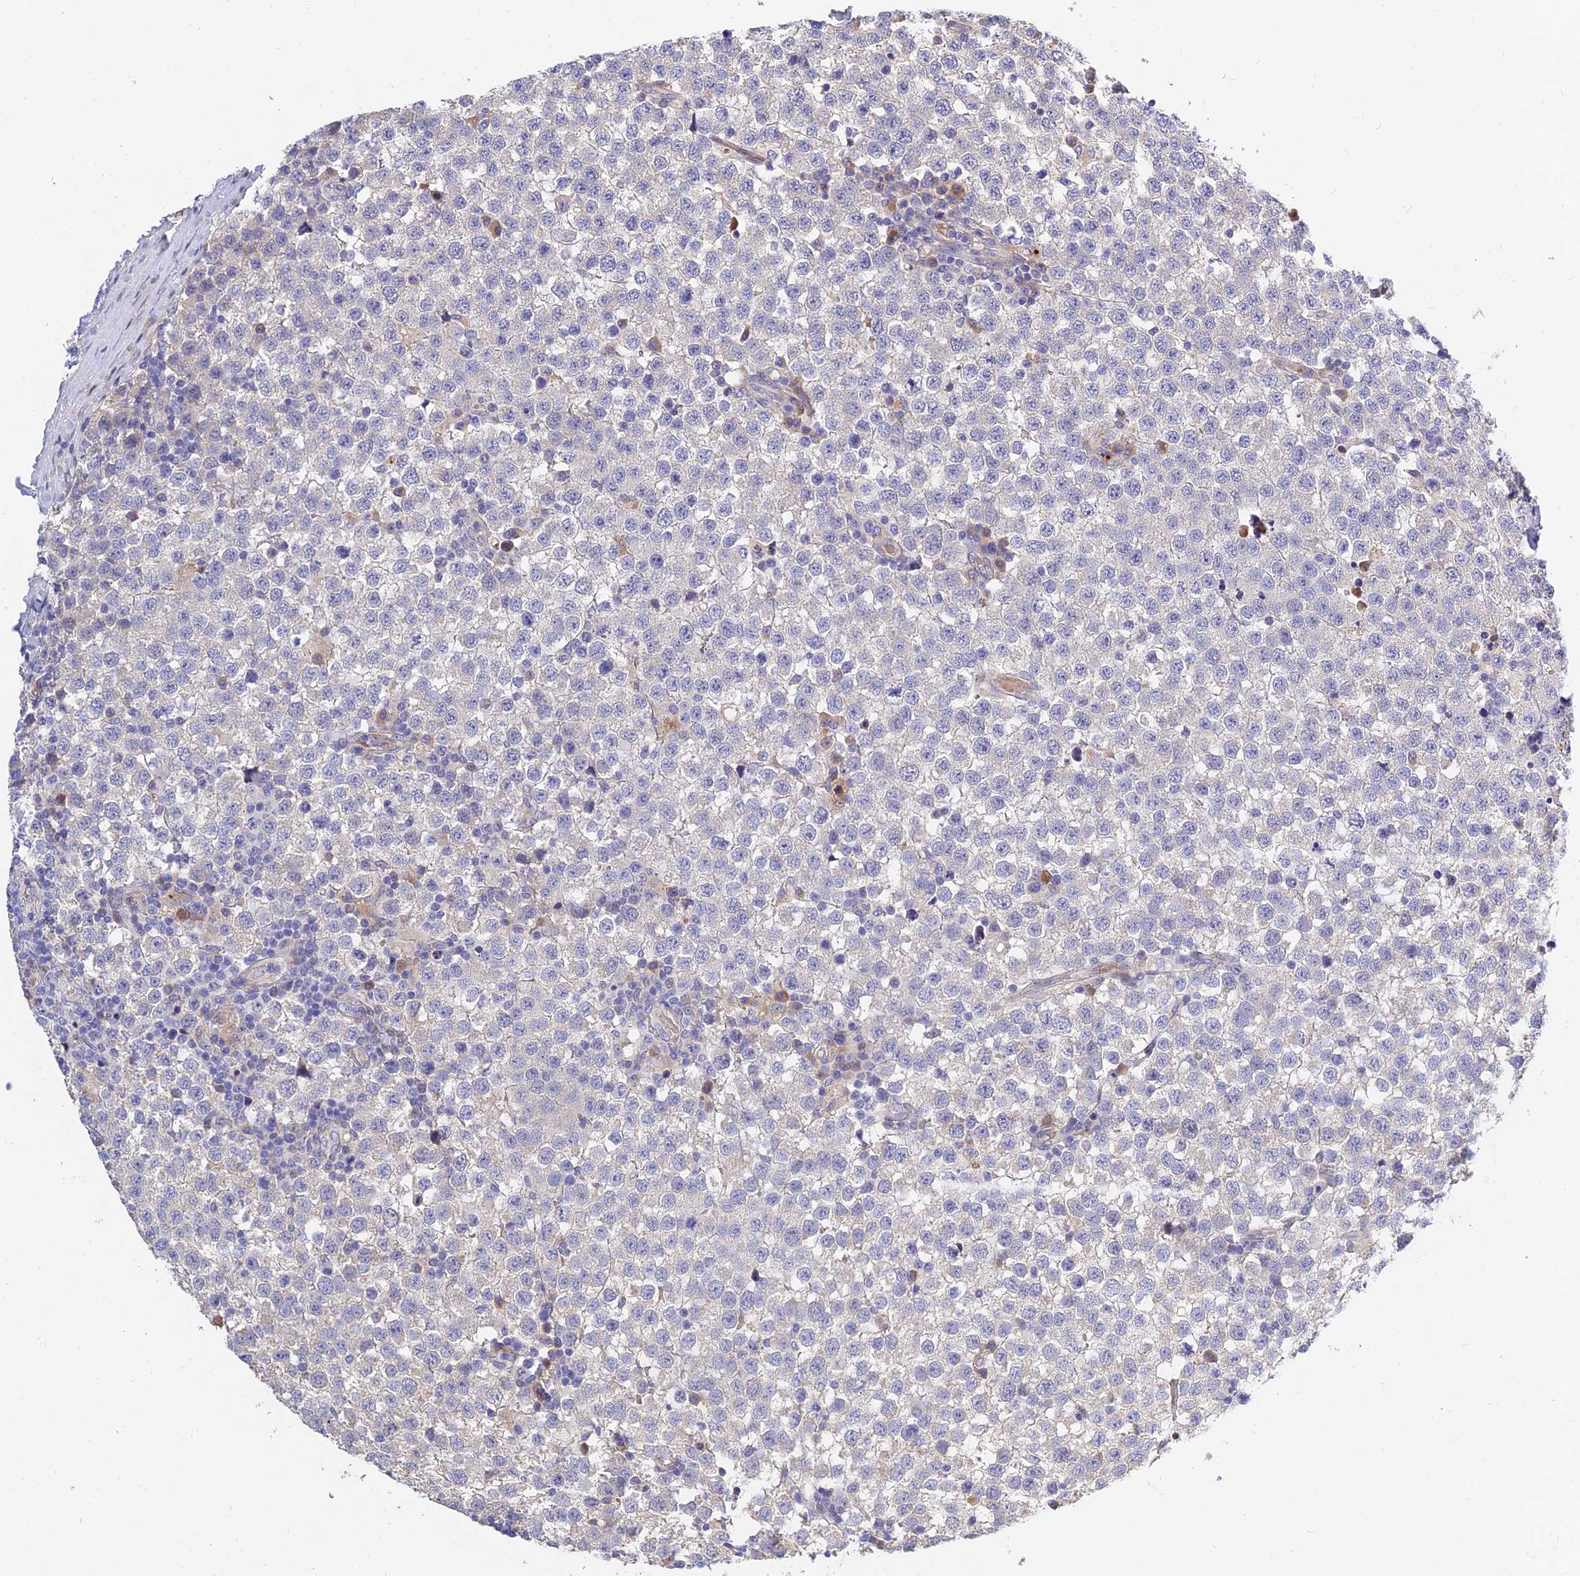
{"staining": {"intensity": "negative", "quantity": "none", "location": "none"}, "tissue": "testis cancer", "cell_type": "Tumor cells", "image_type": "cancer", "snomed": [{"axis": "morphology", "description": "Seminoma, NOS"}, {"axis": "topography", "description": "Testis"}], "caption": "Testis cancer (seminoma) stained for a protein using immunohistochemistry (IHC) reveals no expression tumor cells.", "gene": "MRPL35", "patient": {"sex": "male", "age": 34}}